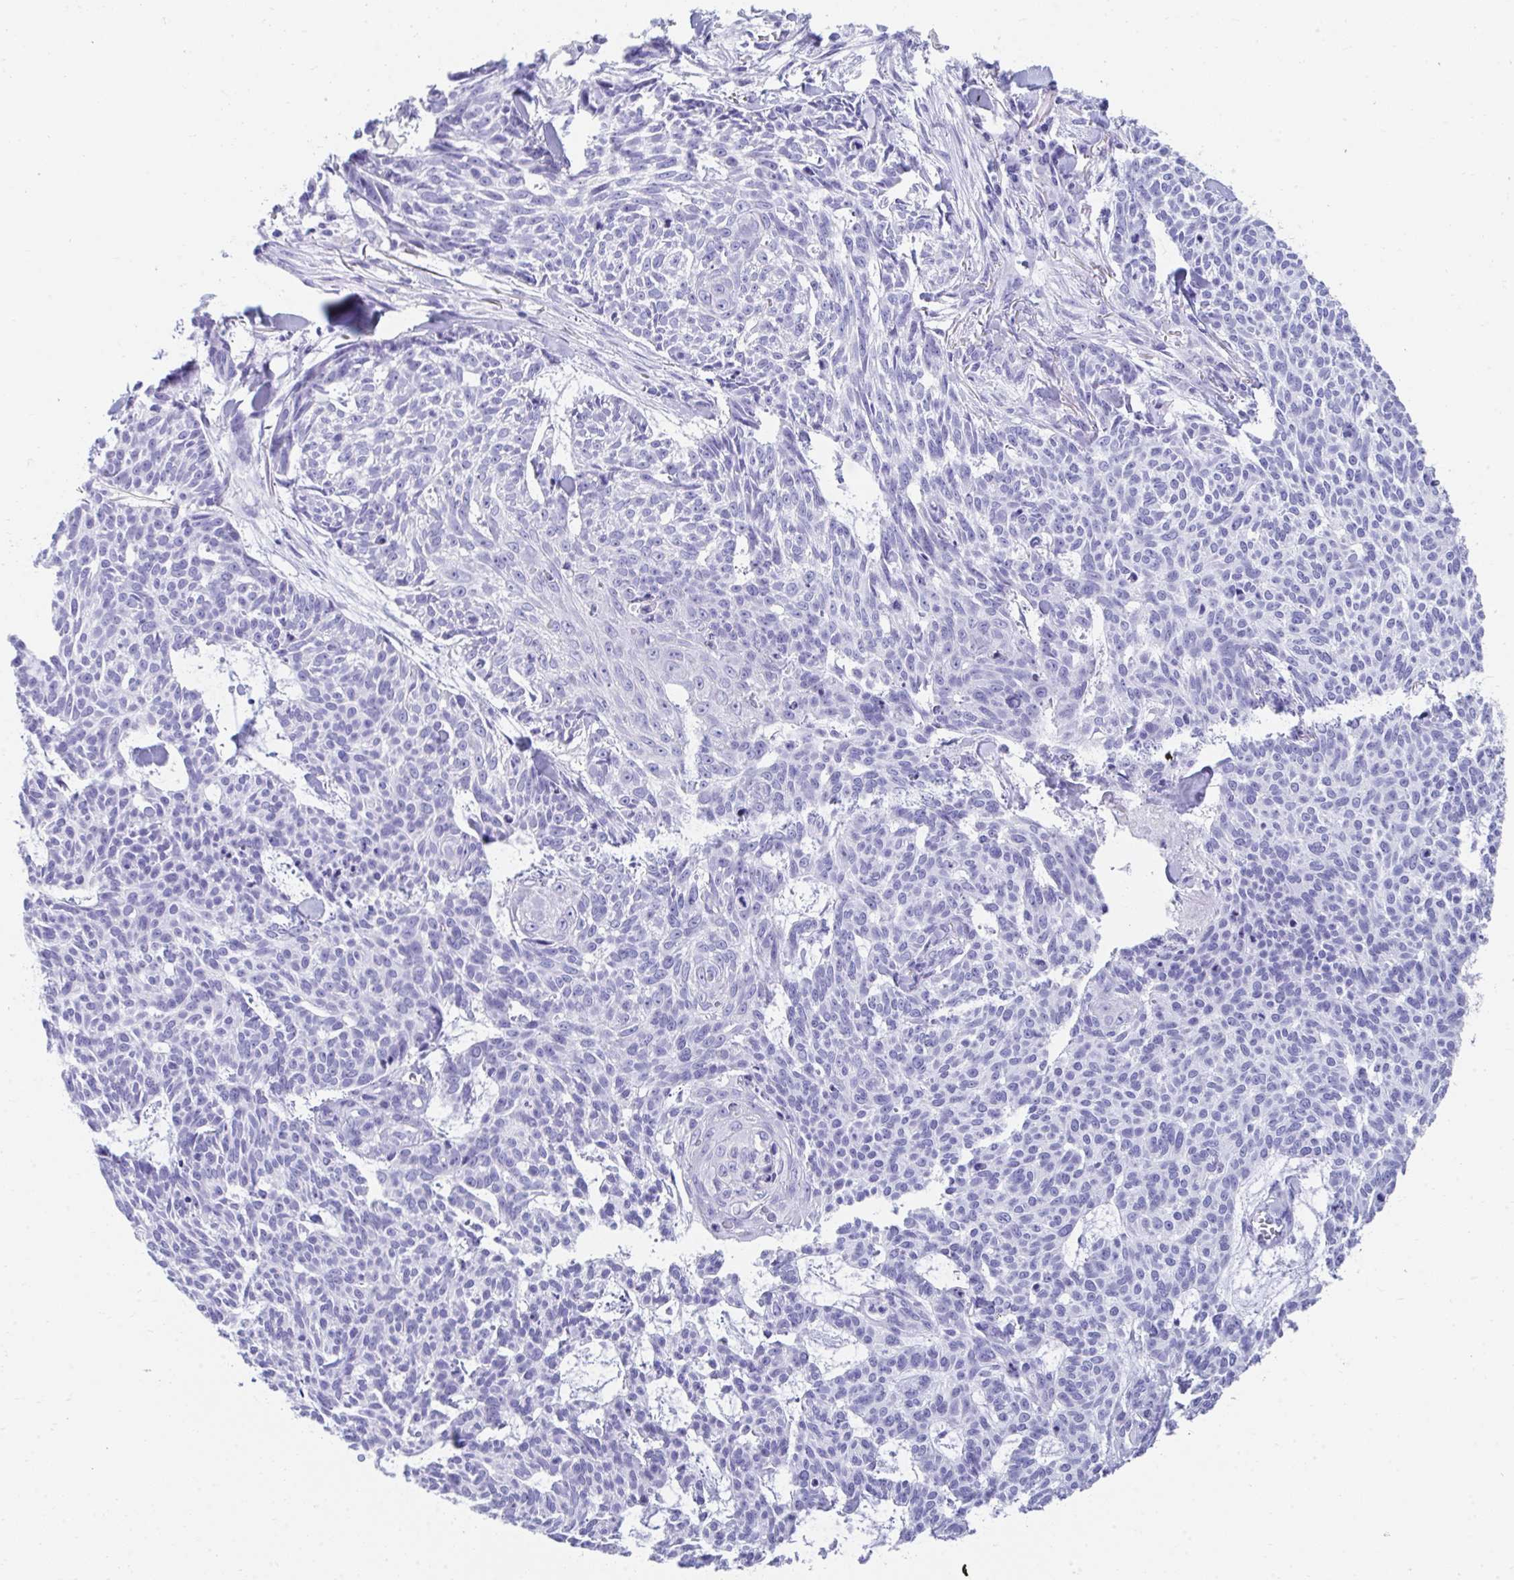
{"staining": {"intensity": "negative", "quantity": "none", "location": "none"}, "tissue": "skin cancer", "cell_type": "Tumor cells", "image_type": "cancer", "snomed": [{"axis": "morphology", "description": "Basal cell carcinoma"}, {"axis": "topography", "description": "Skin"}], "caption": "Histopathology image shows no protein staining in tumor cells of skin cancer (basal cell carcinoma) tissue.", "gene": "HGD", "patient": {"sex": "female", "age": 93}}